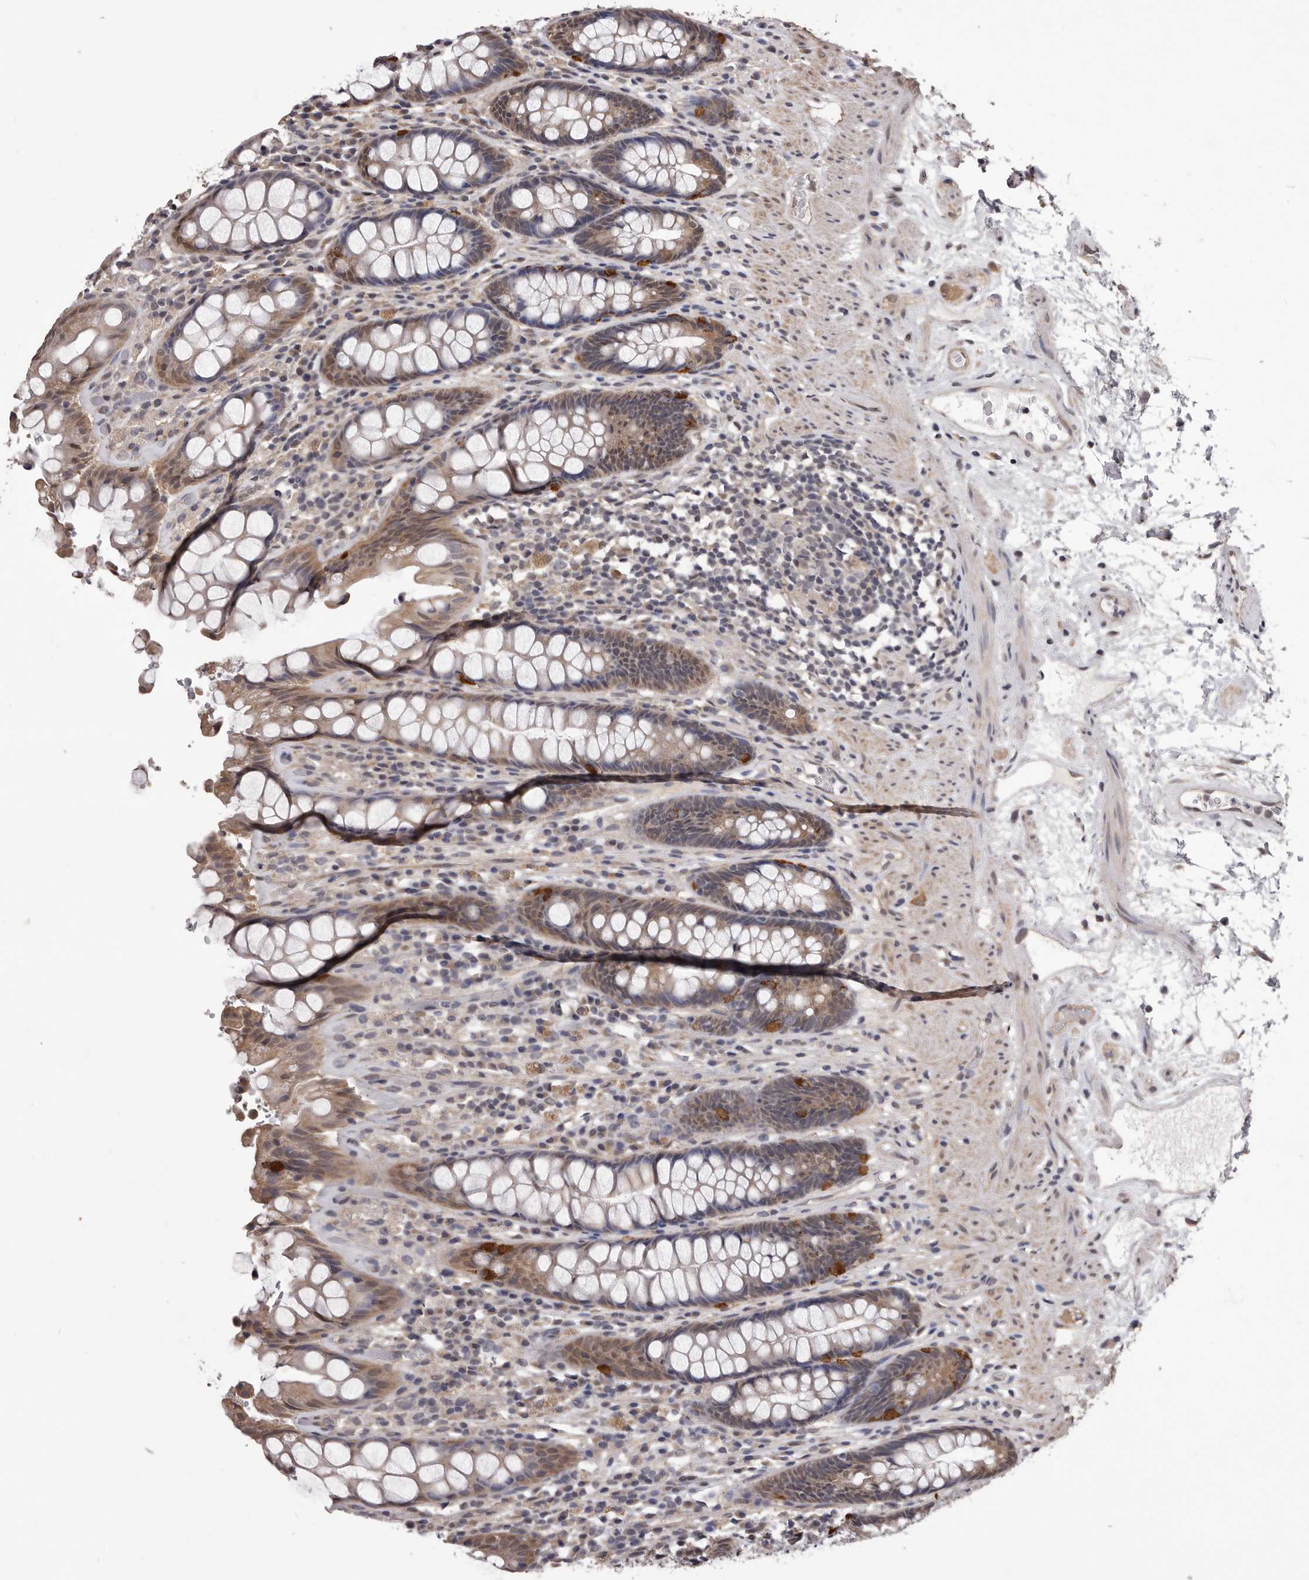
{"staining": {"intensity": "moderate", "quantity": ">75%", "location": "cytoplasmic/membranous"}, "tissue": "rectum", "cell_type": "Glandular cells", "image_type": "normal", "snomed": [{"axis": "morphology", "description": "Normal tissue, NOS"}, {"axis": "topography", "description": "Rectum"}], "caption": "DAB (3,3'-diaminobenzidine) immunohistochemical staining of unremarkable human rectum shows moderate cytoplasmic/membranous protein staining in approximately >75% of glandular cells.", "gene": "CELF3", "patient": {"sex": "male", "age": 64}}